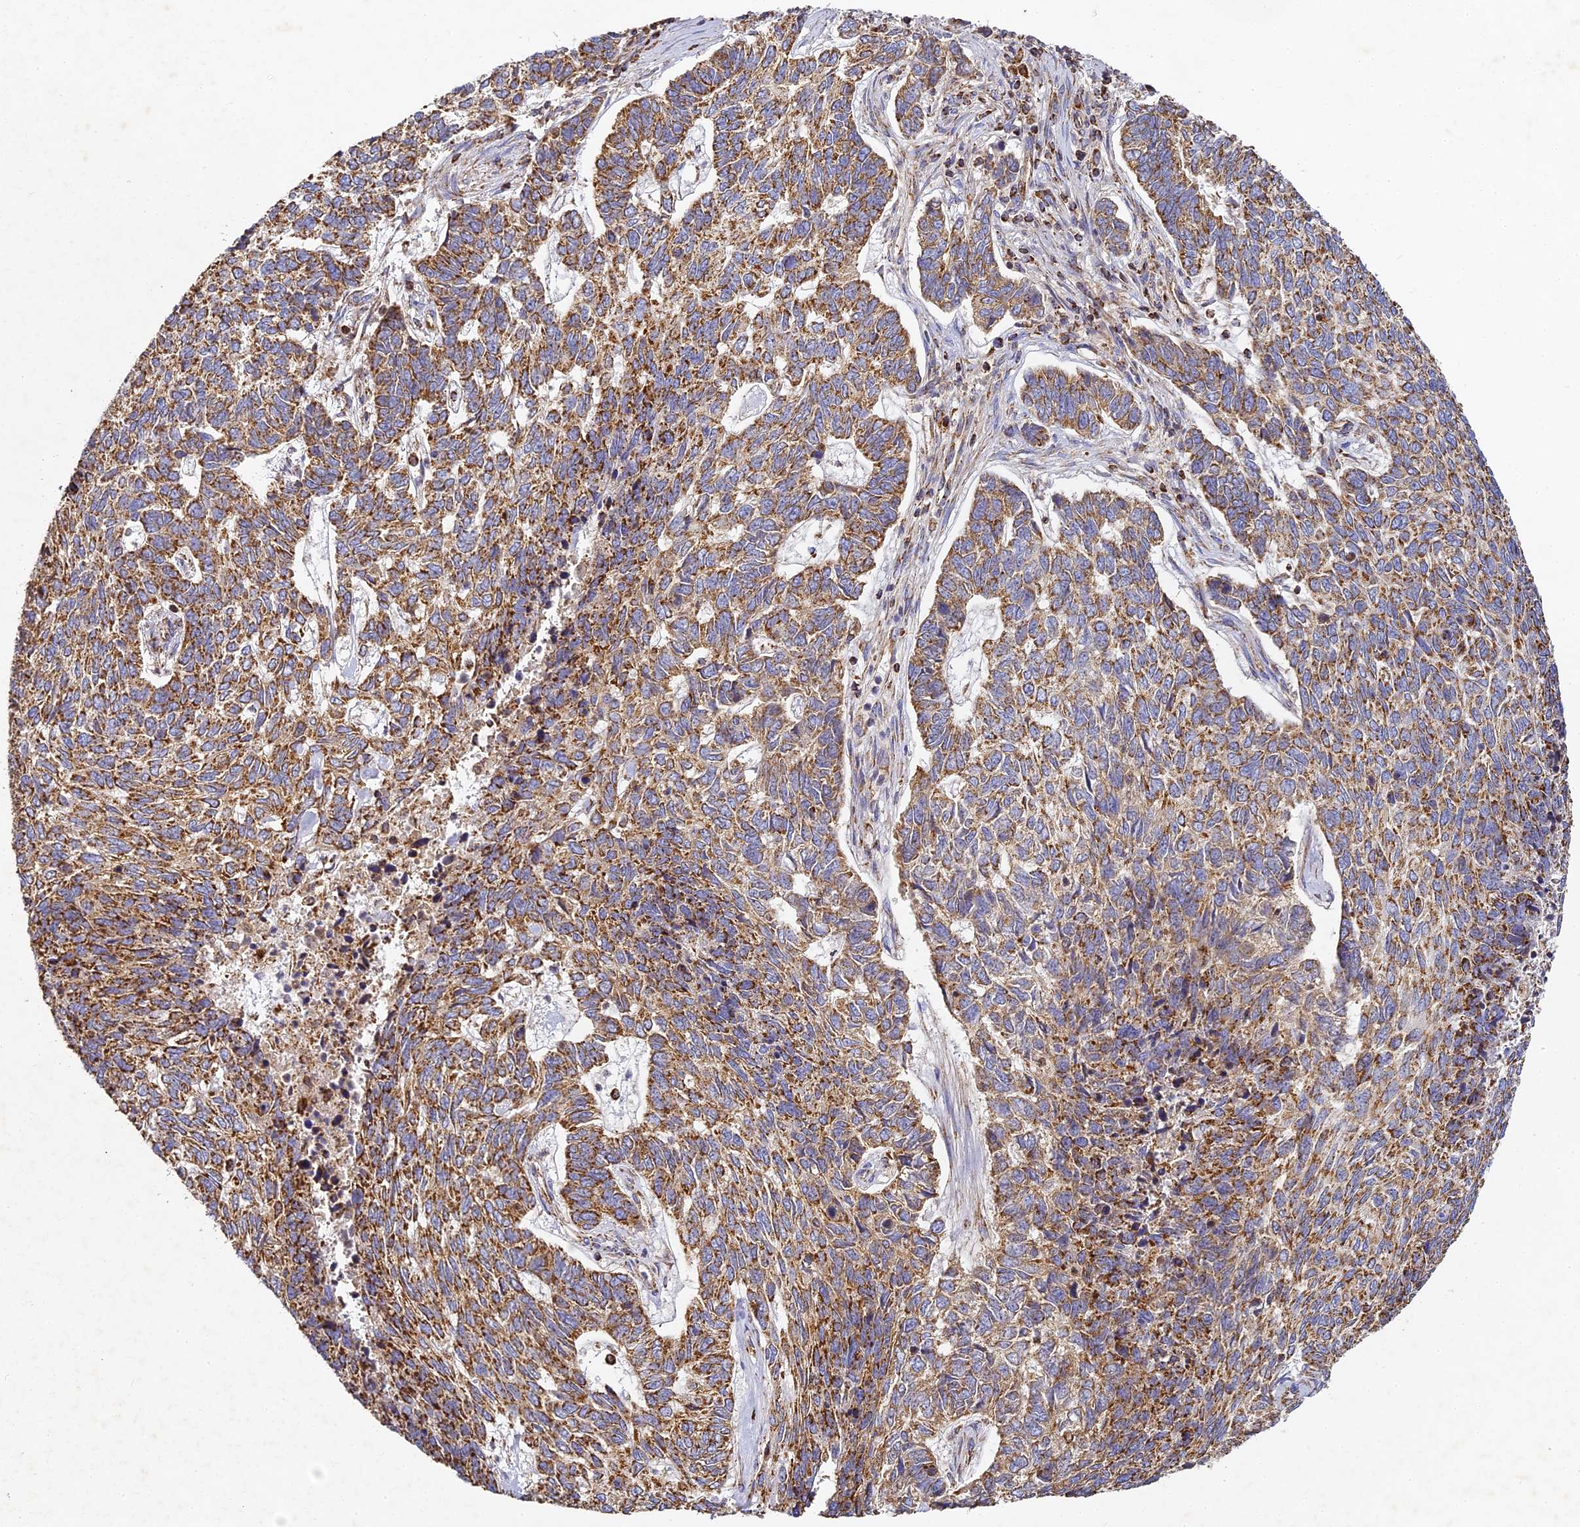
{"staining": {"intensity": "moderate", "quantity": ">75%", "location": "cytoplasmic/membranous"}, "tissue": "skin cancer", "cell_type": "Tumor cells", "image_type": "cancer", "snomed": [{"axis": "morphology", "description": "Basal cell carcinoma"}, {"axis": "topography", "description": "Skin"}], "caption": "DAB immunohistochemical staining of basal cell carcinoma (skin) shows moderate cytoplasmic/membranous protein staining in approximately >75% of tumor cells. Ihc stains the protein in brown and the nuclei are stained blue.", "gene": "DONSON", "patient": {"sex": "female", "age": 65}}